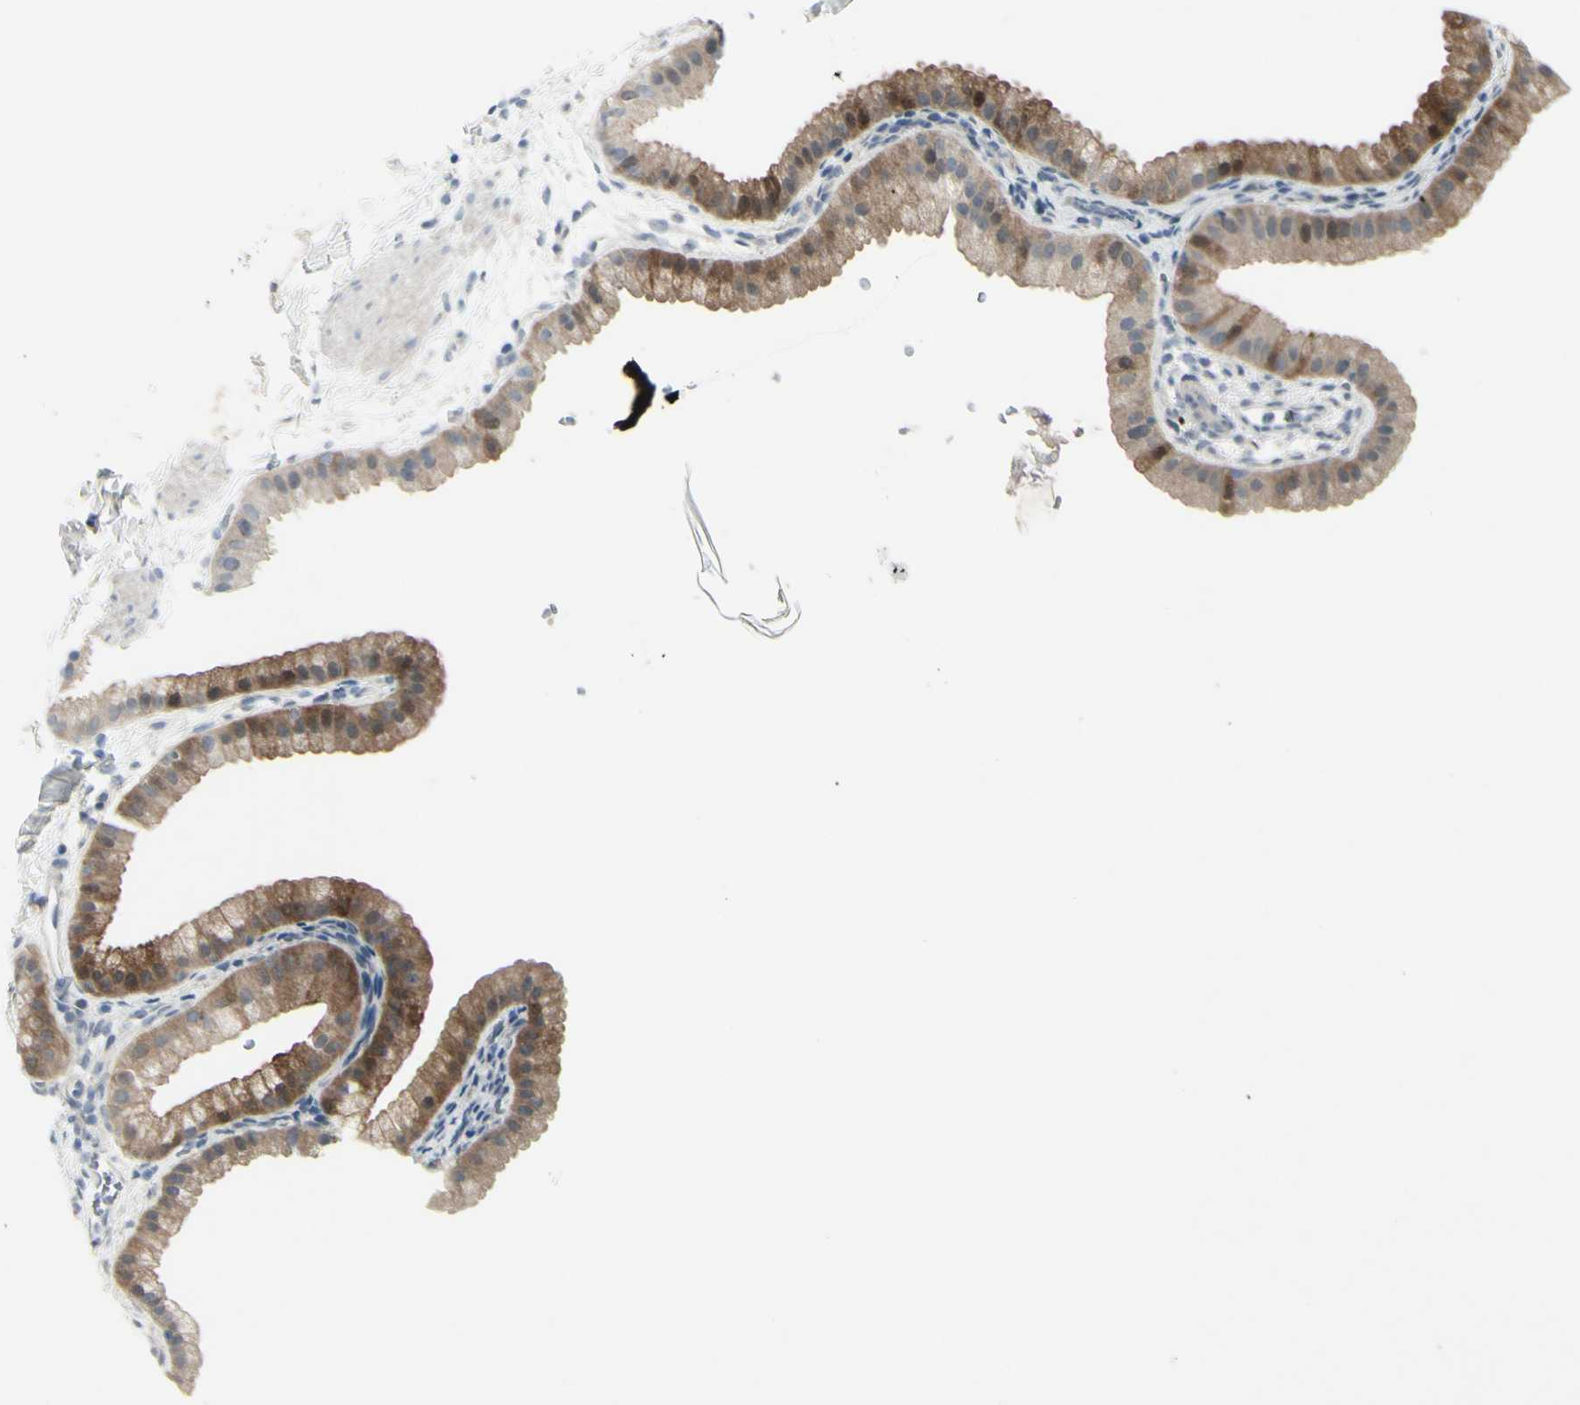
{"staining": {"intensity": "strong", "quantity": ">75%", "location": "cytoplasmic/membranous"}, "tissue": "gallbladder", "cell_type": "Glandular cells", "image_type": "normal", "snomed": [{"axis": "morphology", "description": "Normal tissue, NOS"}, {"axis": "topography", "description": "Gallbladder"}], "caption": "IHC (DAB (3,3'-diaminobenzidine)) staining of unremarkable gallbladder displays strong cytoplasmic/membranous protein expression in approximately >75% of glandular cells. The staining is performed using DAB (3,3'-diaminobenzidine) brown chromogen to label protein expression. The nuclei are counter-stained blue using hematoxylin.", "gene": "ETNK1", "patient": {"sex": "female", "age": 64}}